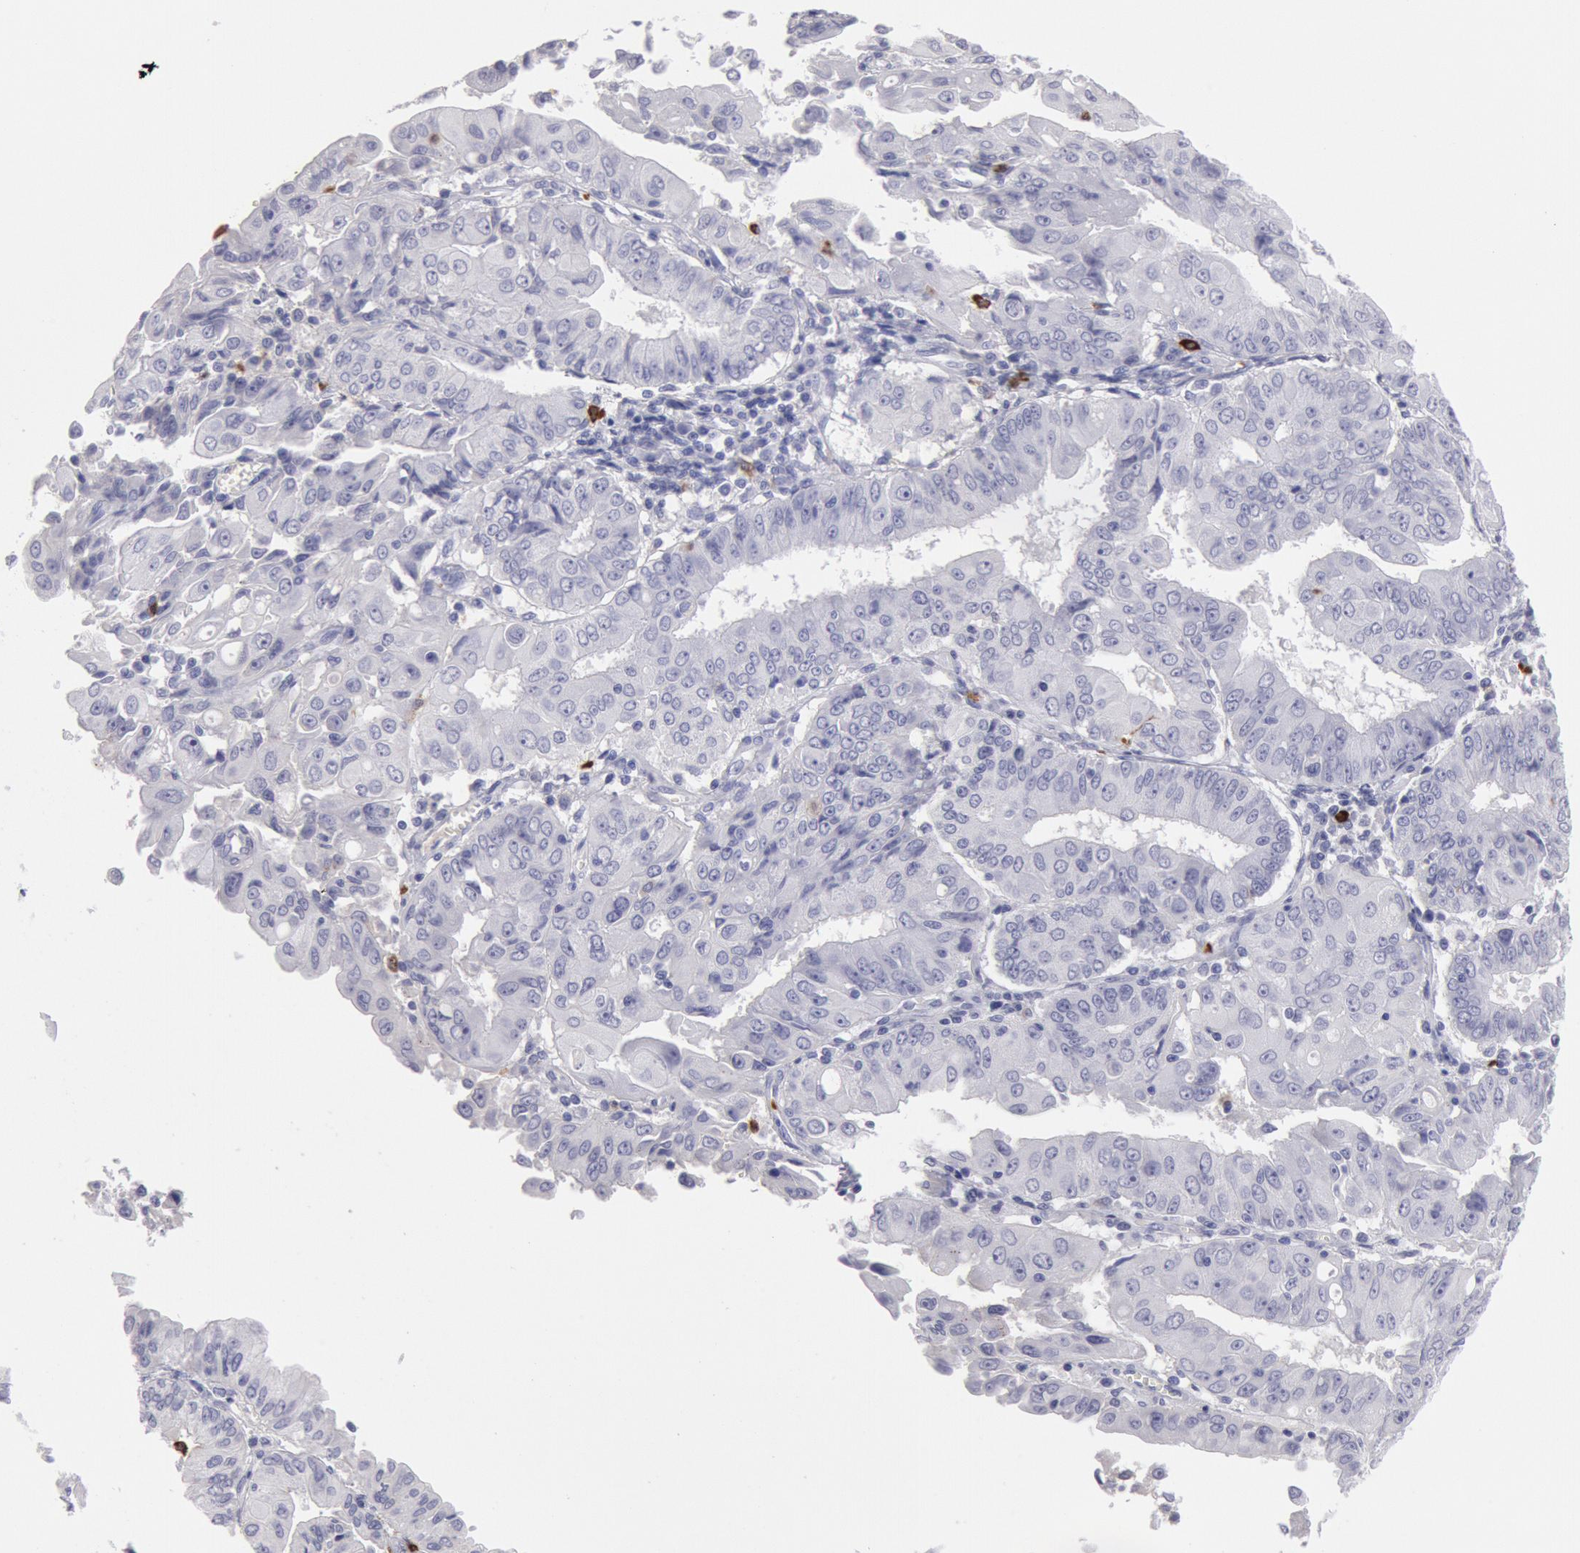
{"staining": {"intensity": "negative", "quantity": "none", "location": "none"}, "tissue": "endometrial cancer", "cell_type": "Tumor cells", "image_type": "cancer", "snomed": [{"axis": "morphology", "description": "Adenocarcinoma, NOS"}, {"axis": "topography", "description": "Endometrium"}], "caption": "Micrograph shows no protein staining in tumor cells of endometrial cancer (adenocarcinoma) tissue.", "gene": "FCN1", "patient": {"sex": "female", "age": 75}}